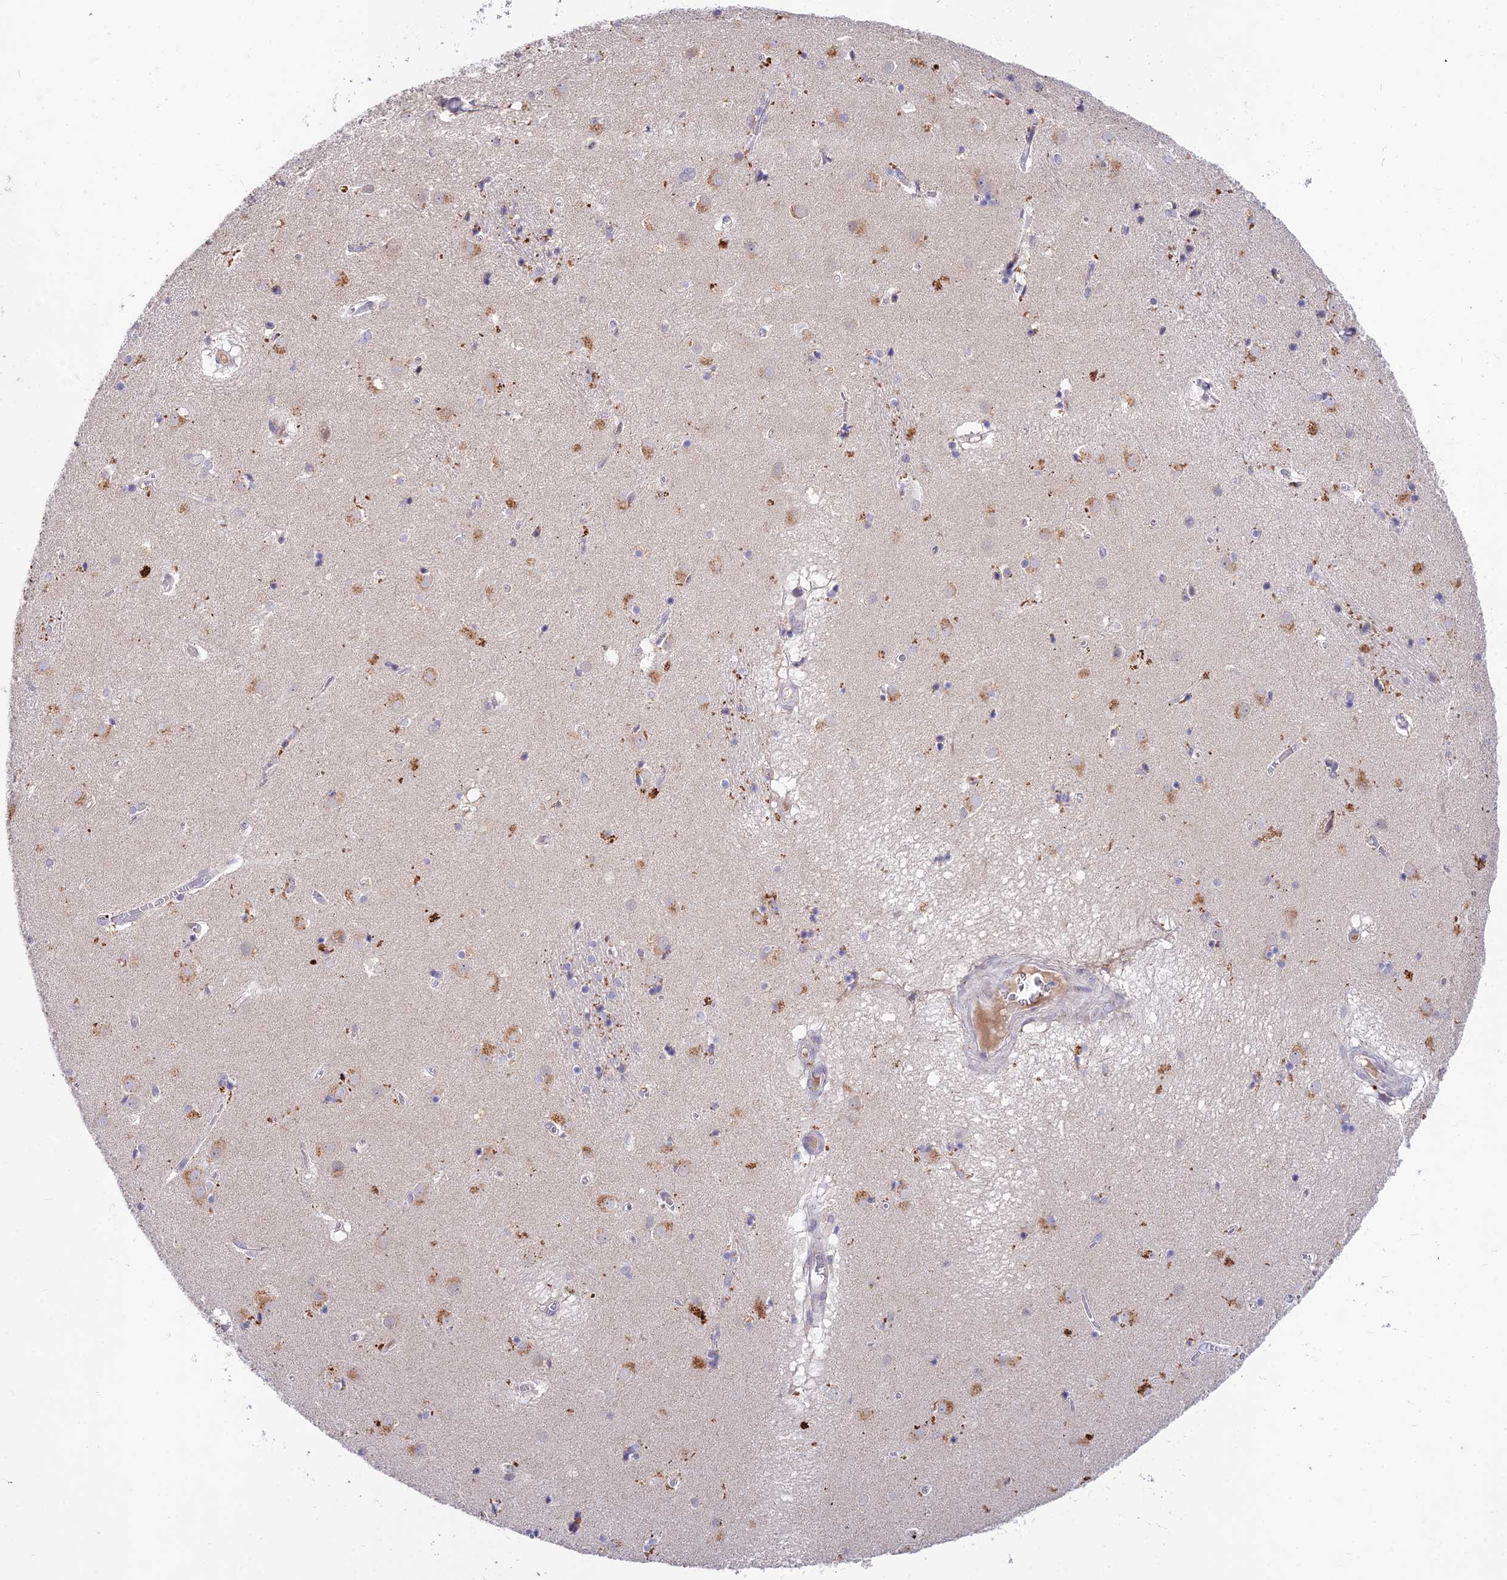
{"staining": {"intensity": "negative", "quantity": "none", "location": "none"}, "tissue": "caudate", "cell_type": "Glial cells", "image_type": "normal", "snomed": [{"axis": "morphology", "description": "Normal tissue, NOS"}, {"axis": "topography", "description": "Lateral ventricle wall"}], "caption": "This histopathology image is of benign caudate stained with IHC to label a protein in brown with the nuclei are counter-stained blue. There is no staining in glial cells.", "gene": "WDR43", "patient": {"sex": "male", "age": 70}}